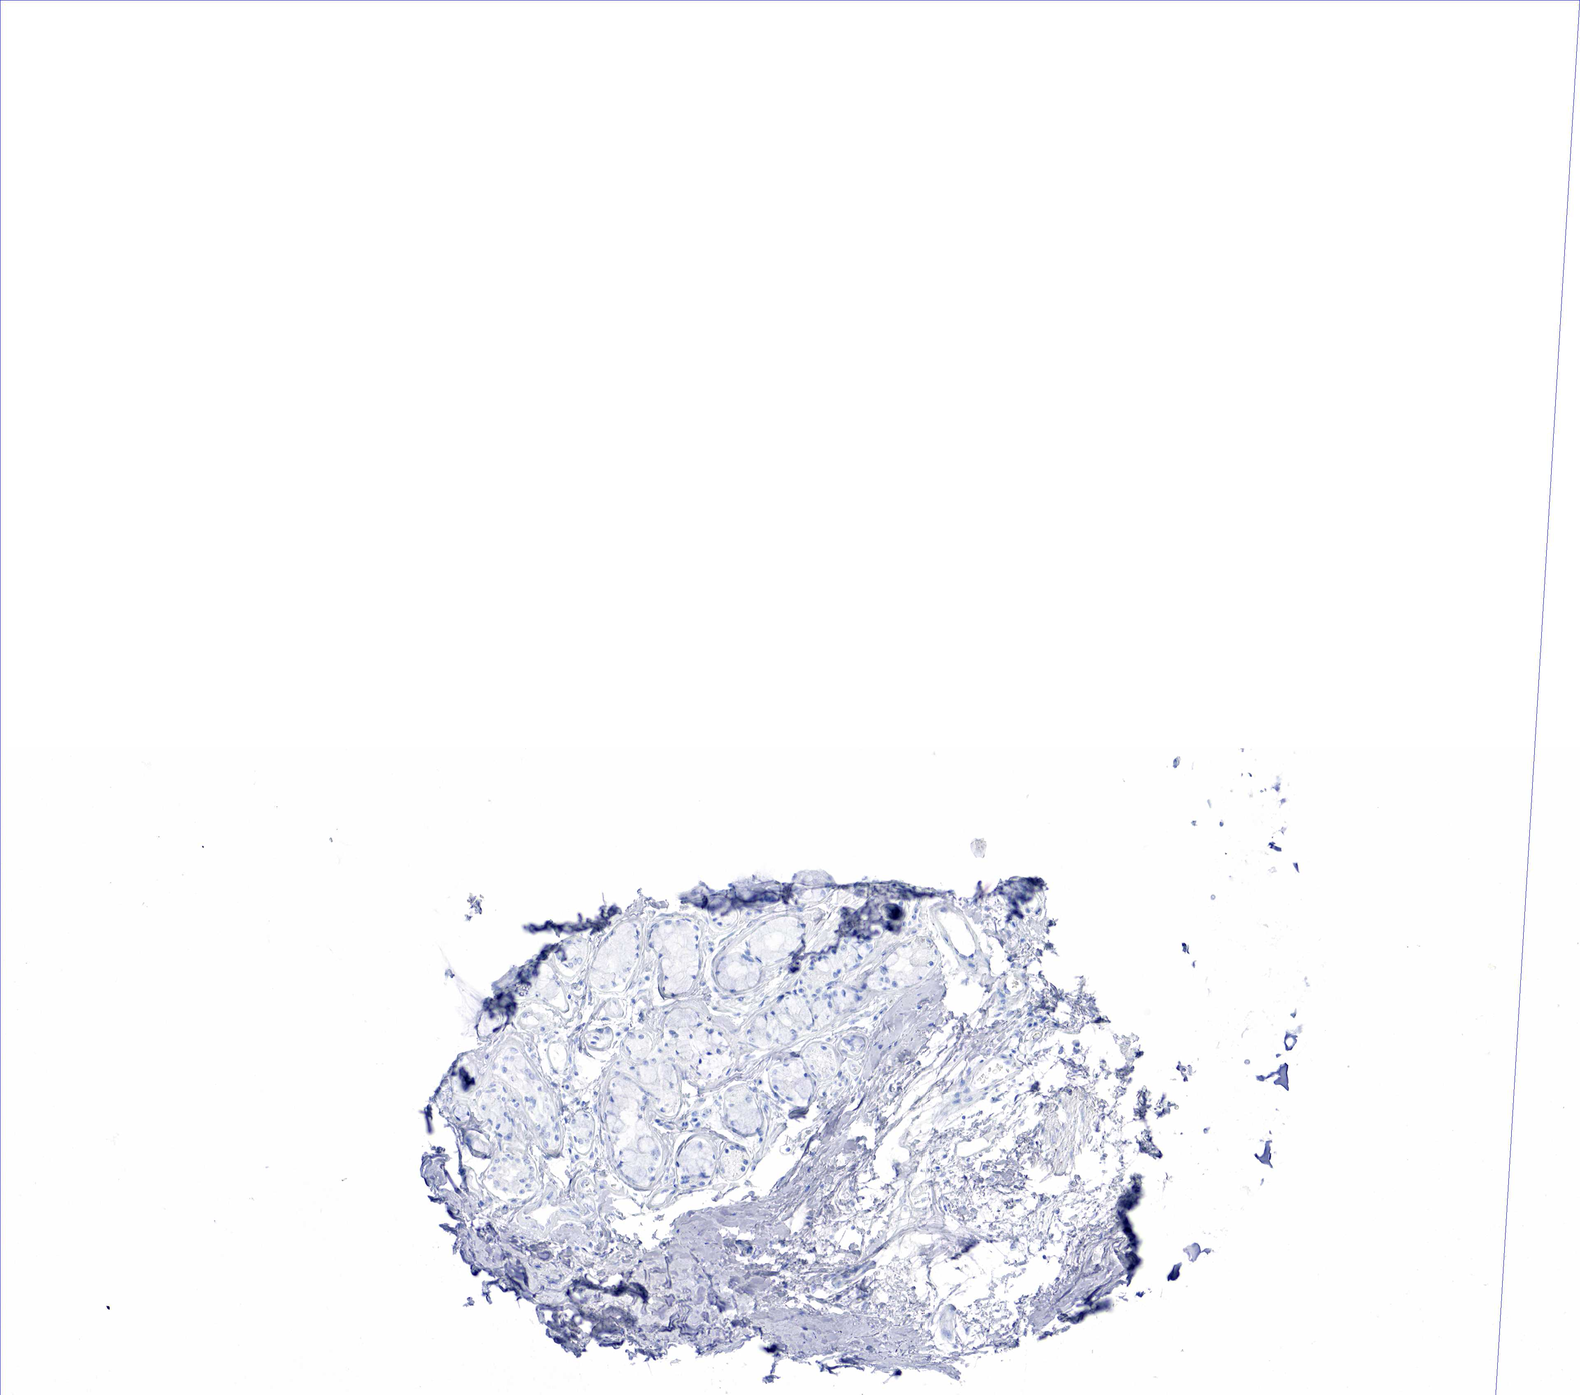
{"staining": {"intensity": "negative", "quantity": "none", "location": "none"}, "tissue": "adipose tissue", "cell_type": "Adipocytes", "image_type": "normal", "snomed": [{"axis": "morphology", "description": "Normal tissue, NOS"}, {"axis": "topography", "description": "Cartilage tissue"}, {"axis": "topography", "description": "Lung"}], "caption": "IHC image of unremarkable adipose tissue: human adipose tissue stained with DAB (3,3'-diaminobenzidine) displays no significant protein staining in adipocytes.", "gene": "INHA", "patient": {"sex": "male", "age": 65}}